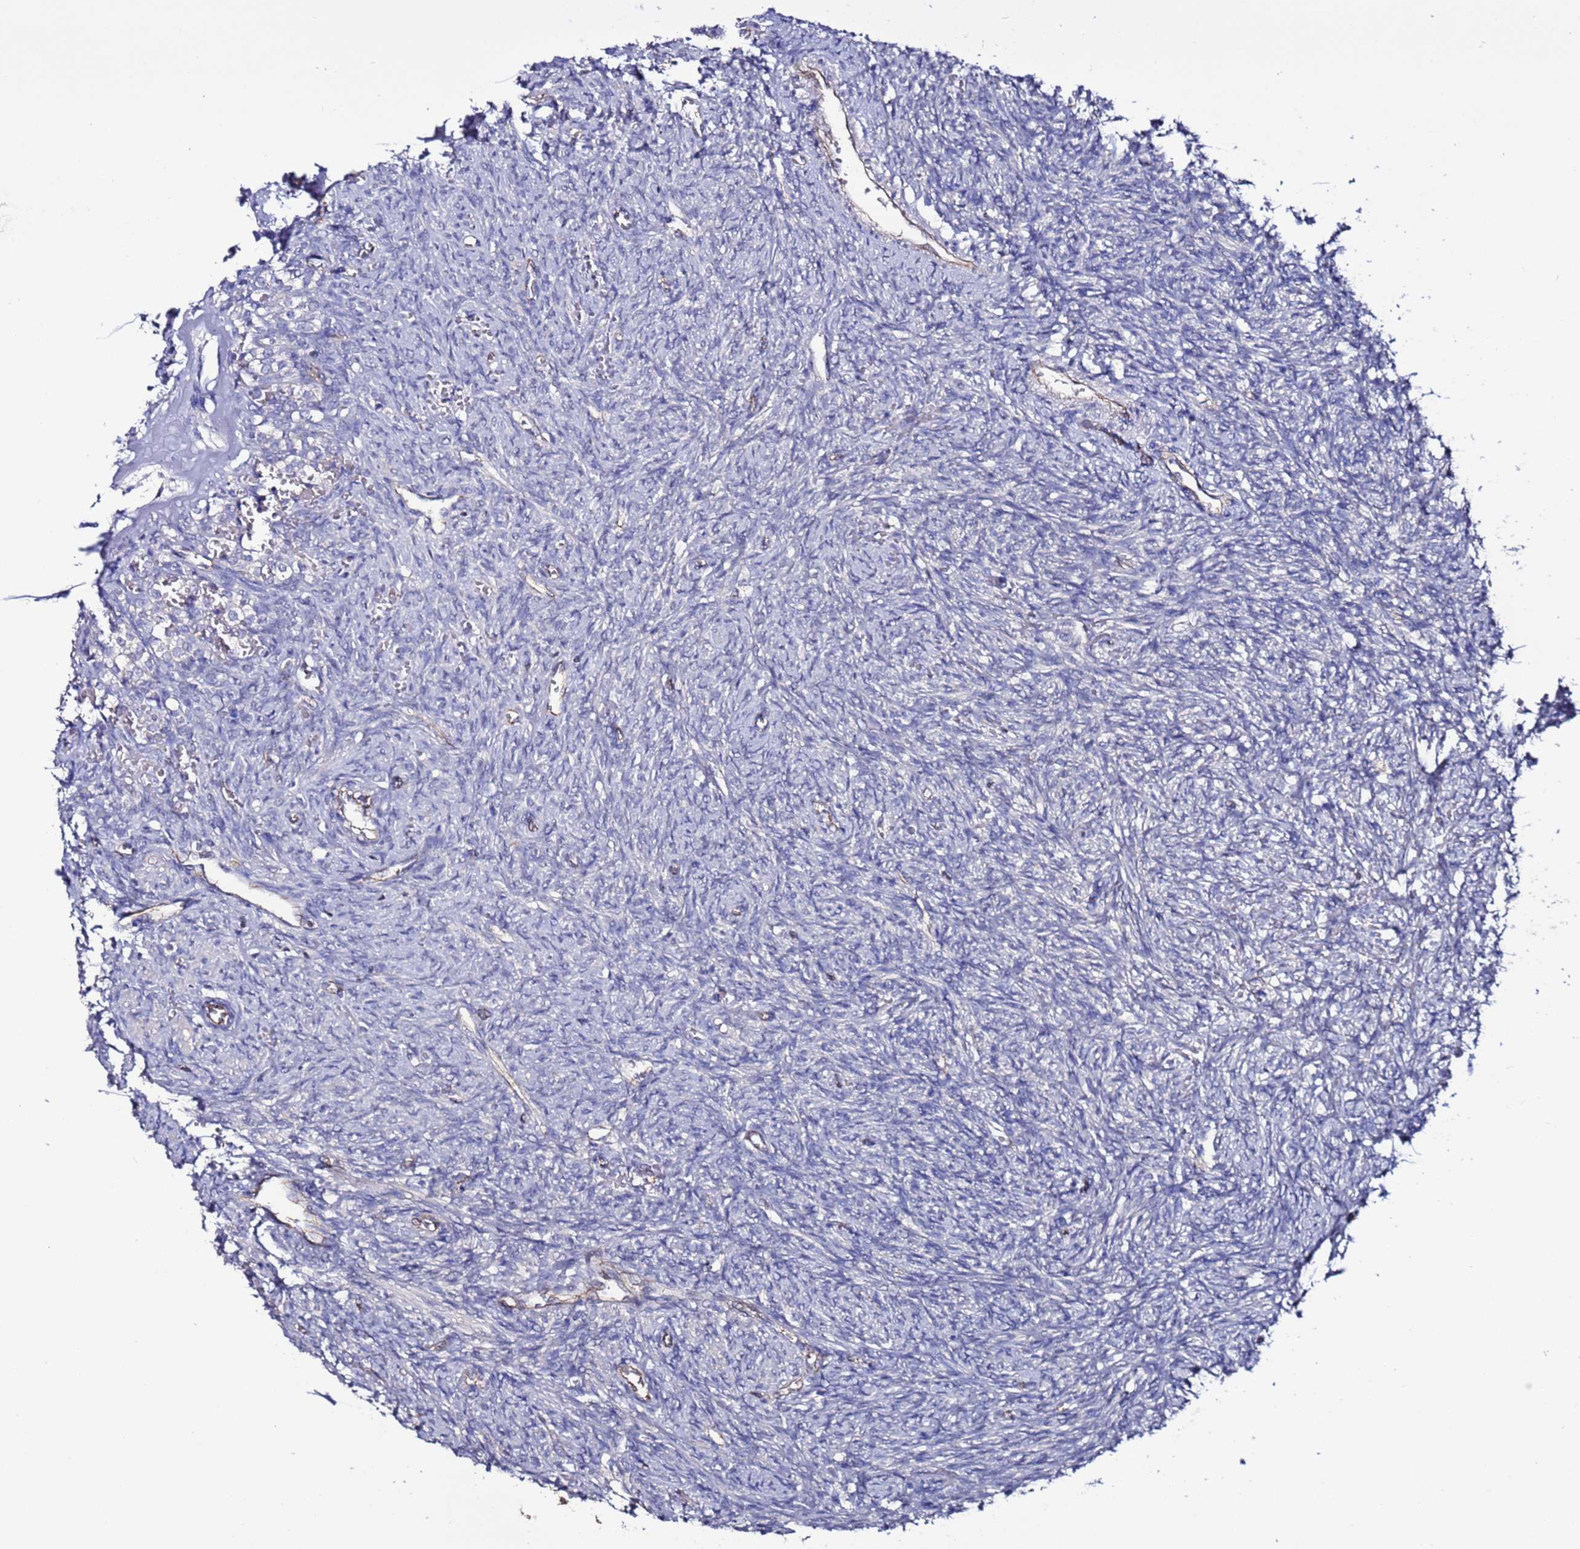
{"staining": {"intensity": "negative", "quantity": "none", "location": "none"}, "tissue": "ovary", "cell_type": "Ovarian stroma cells", "image_type": "normal", "snomed": [{"axis": "morphology", "description": "Normal tissue, NOS"}, {"axis": "topography", "description": "Ovary"}], "caption": "A histopathology image of ovary stained for a protein reveals no brown staining in ovarian stroma cells. (DAB immunohistochemistry (IHC) with hematoxylin counter stain).", "gene": "TENM3", "patient": {"sex": "female", "age": 41}}